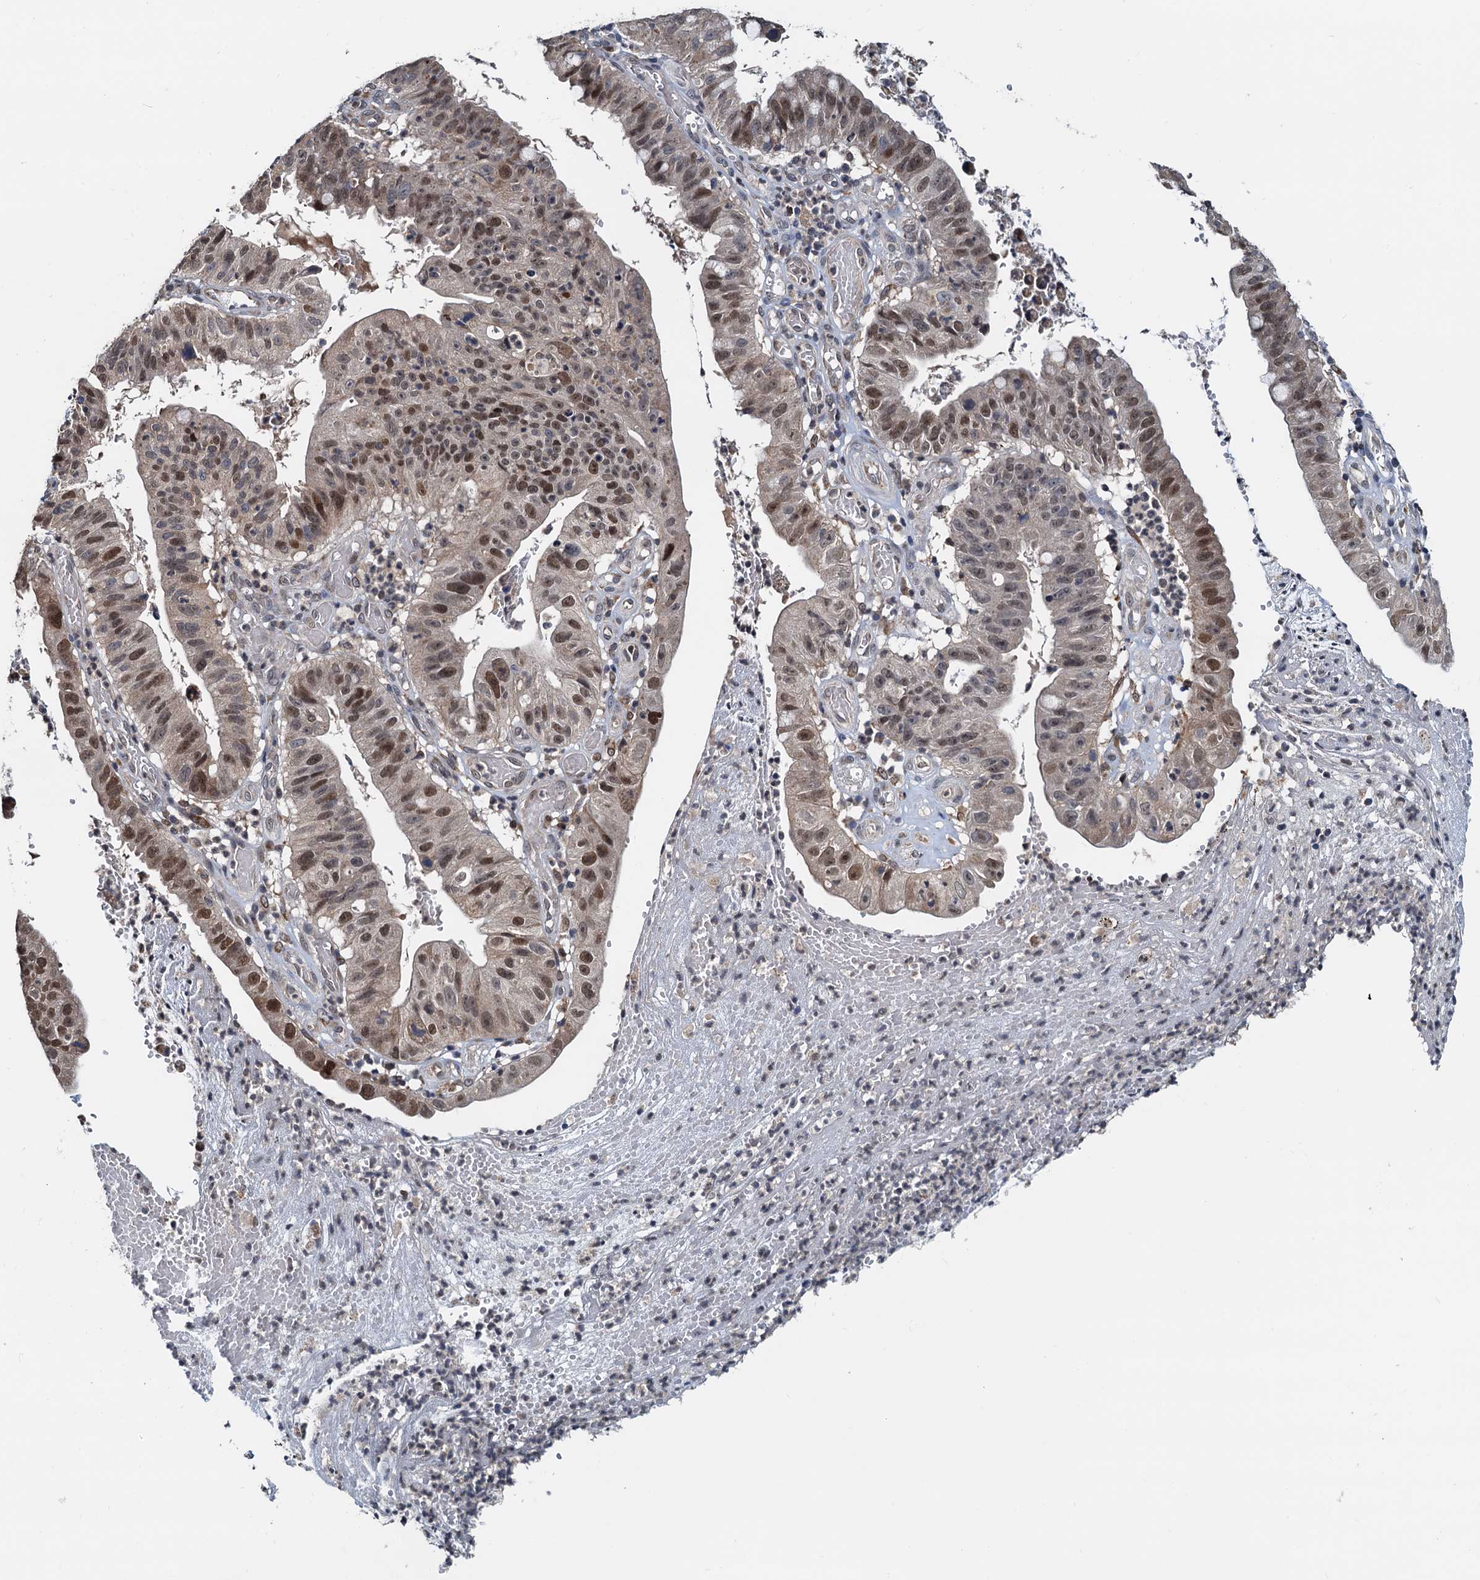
{"staining": {"intensity": "moderate", "quantity": ">75%", "location": "nuclear"}, "tissue": "stomach cancer", "cell_type": "Tumor cells", "image_type": "cancer", "snomed": [{"axis": "morphology", "description": "Adenocarcinoma, NOS"}, {"axis": "topography", "description": "Stomach"}], "caption": "Immunohistochemical staining of human stomach cancer demonstrates moderate nuclear protein staining in approximately >75% of tumor cells. (DAB (3,3'-diaminobenzidine) IHC with brightfield microscopy, high magnification).", "gene": "MCMBP", "patient": {"sex": "male", "age": 59}}